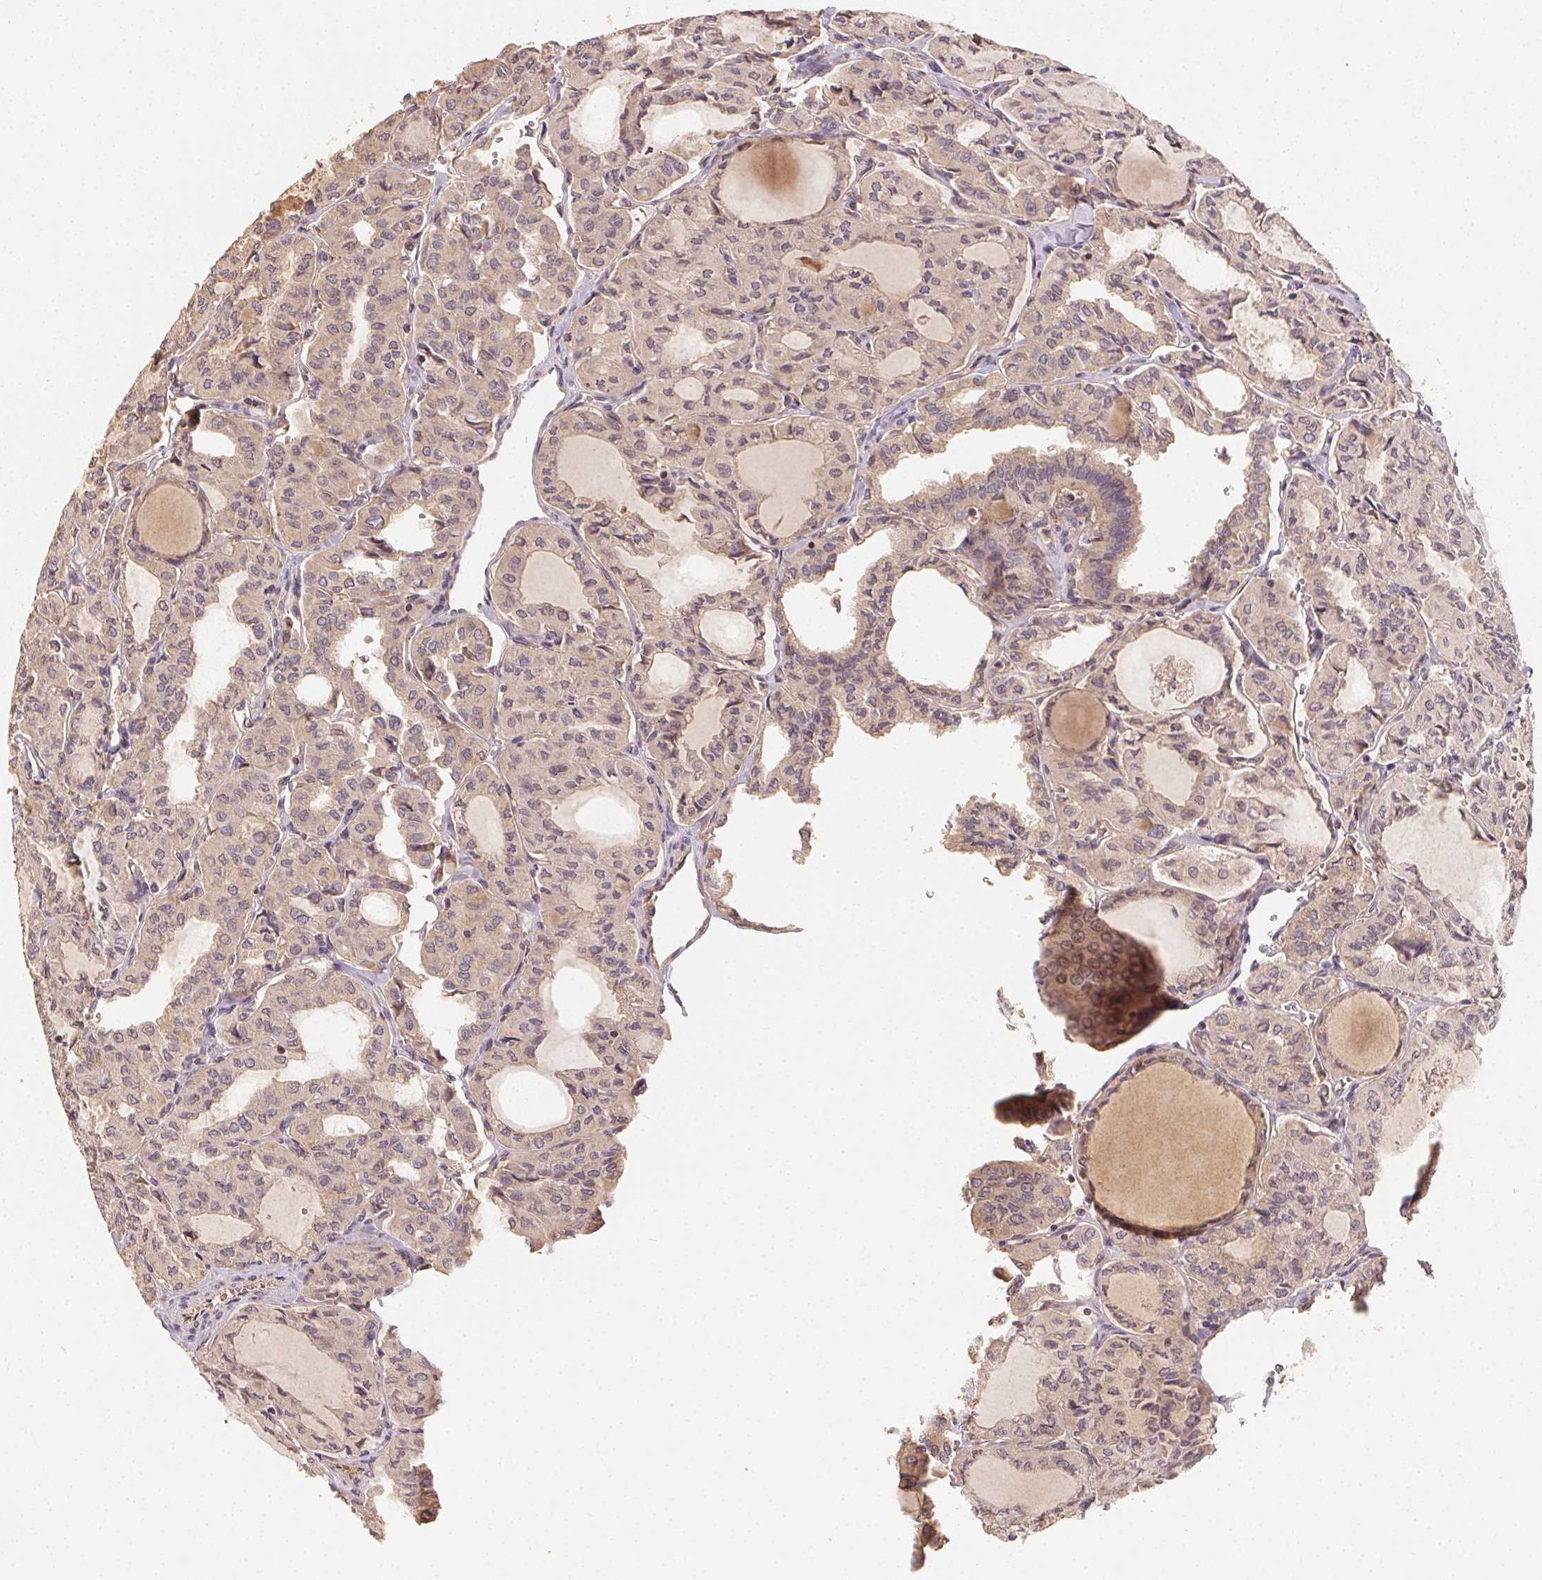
{"staining": {"intensity": "weak", "quantity": "25%-75%", "location": "cytoplasmic/membranous"}, "tissue": "thyroid cancer", "cell_type": "Tumor cells", "image_type": "cancer", "snomed": [{"axis": "morphology", "description": "Papillary adenocarcinoma, NOS"}, {"axis": "topography", "description": "Thyroid gland"}], "caption": "The immunohistochemical stain highlights weak cytoplasmic/membranous positivity in tumor cells of thyroid cancer tissue.", "gene": "RALA", "patient": {"sex": "male", "age": 20}}